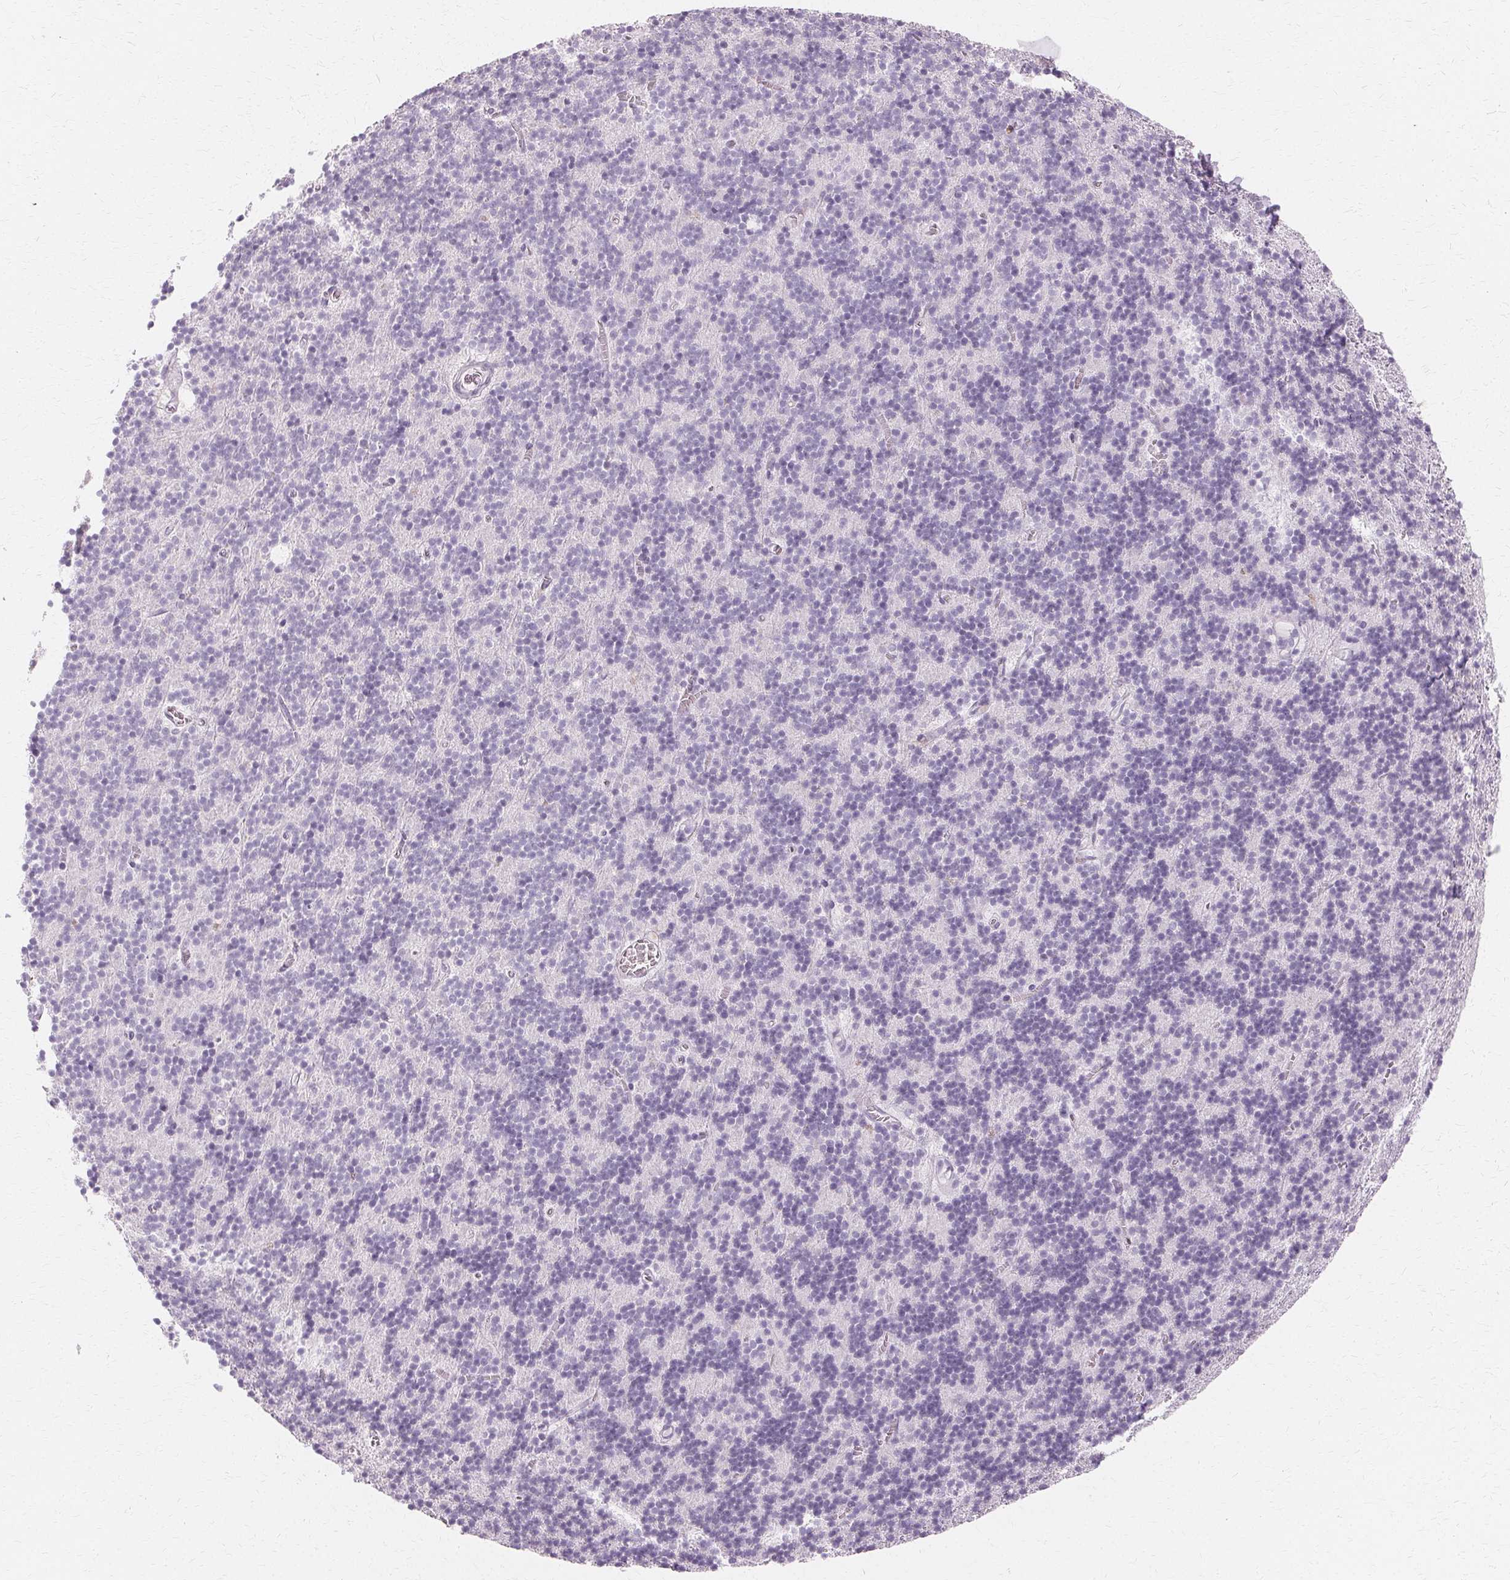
{"staining": {"intensity": "negative", "quantity": "none", "location": "none"}, "tissue": "cerebellum", "cell_type": "Cells in granular layer", "image_type": "normal", "snomed": [{"axis": "morphology", "description": "Normal tissue, NOS"}, {"axis": "topography", "description": "Cerebellum"}], "caption": "This is an immunohistochemistry (IHC) micrograph of normal cerebellum. There is no staining in cells in granular layer.", "gene": "KRT6A", "patient": {"sex": "male", "age": 70}}